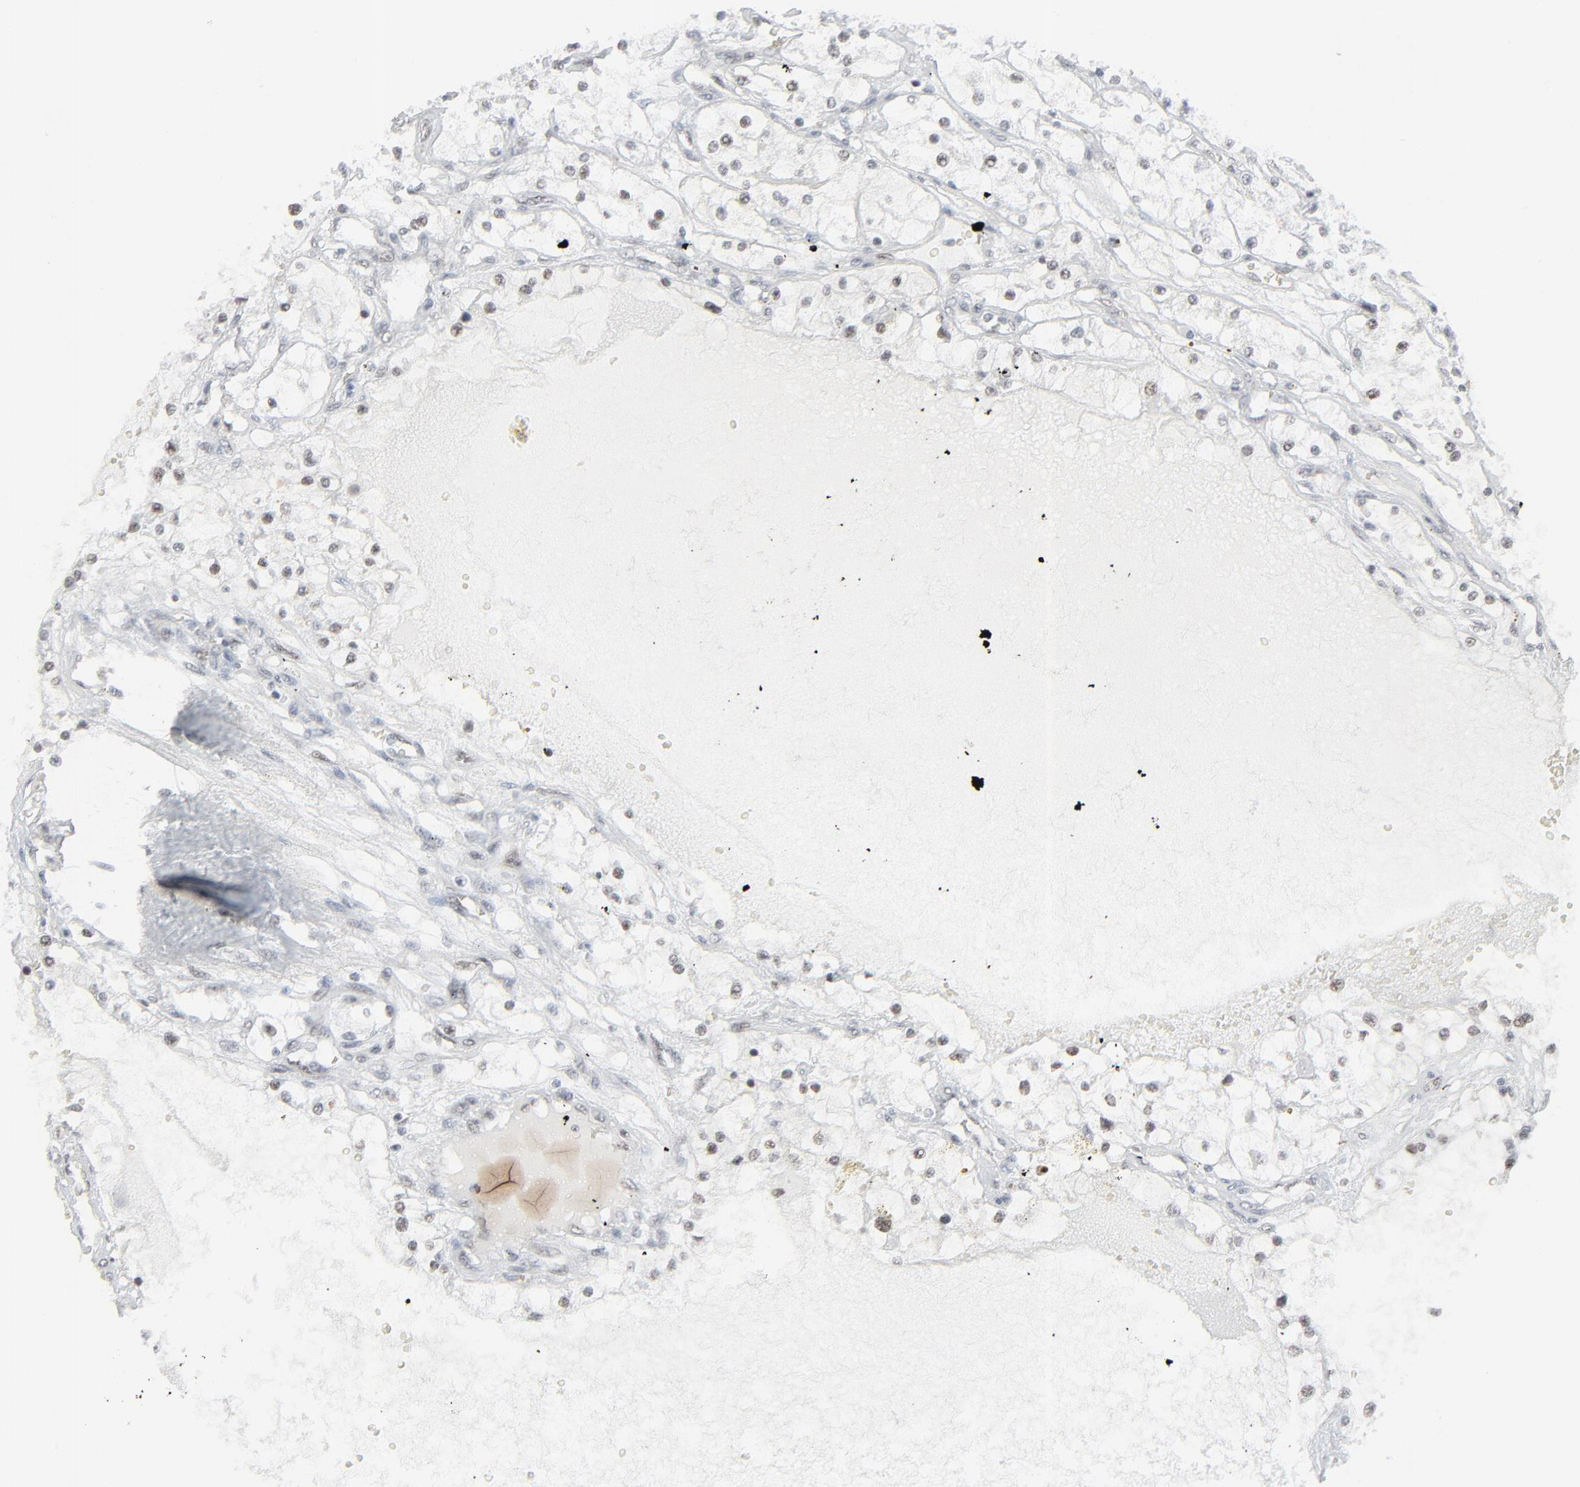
{"staining": {"intensity": "weak", "quantity": "<25%", "location": "nuclear"}, "tissue": "renal cancer", "cell_type": "Tumor cells", "image_type": "cancer", "snomed": [{"axis": "morphology", "description": "Adenocarcinoma, NOS"}, {"axis": "topography", "description": "Kidney"}], "caption": "The immunohistochemistry histopathology image has no significant staining in tumor cells of renal cancer tissue.", "gene": "FBXO28", "patient": {"sex": "male", "age": 61}}